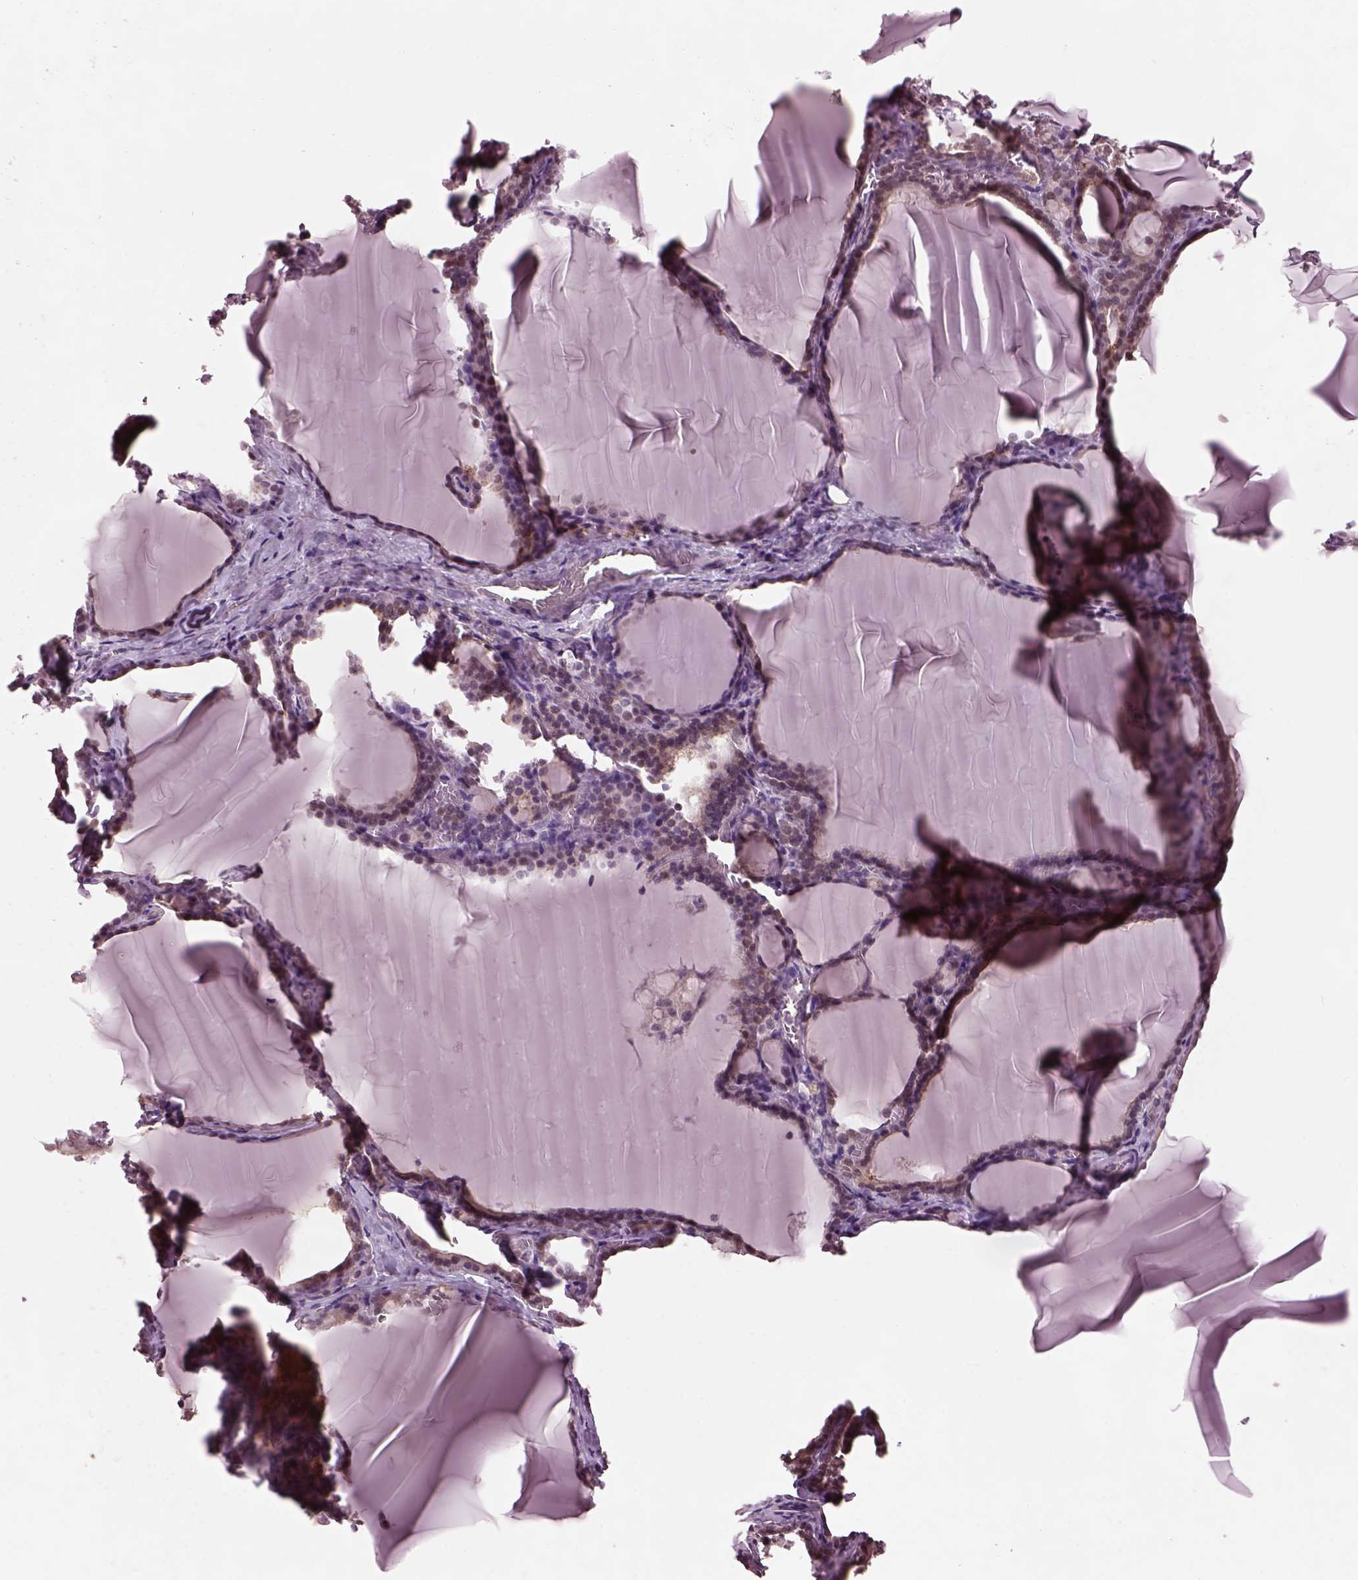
{"staining": {"intensity": "moderate", "quantity": ">75%", "location": "cytoplasmic/membranous,nuclear"}, "tissue": "thyroid gland", "cell_type": "Glandular cells", "image_type": "normal", "snomed": [{"axis": "morphology", "description": "Normal tissue, NOS"}, {"axis": "morphology", "description": "Hyperplasia, NOS"}, {"axis": "topography", "description": "Thyroid gland"}], "caption": "Thyroid gland stained with IHC shows moderate cytoplasmic/membranous,nuclear expression in approximately >75% of glandular cells. Using DAB (3,3'-diaminobenzidine) (brown) and hematoxylin (blue) stains, captured at high magnification using brightfield microscopy.", "gene": "SRI", "patient": {"sex": "female", "age": 27}}